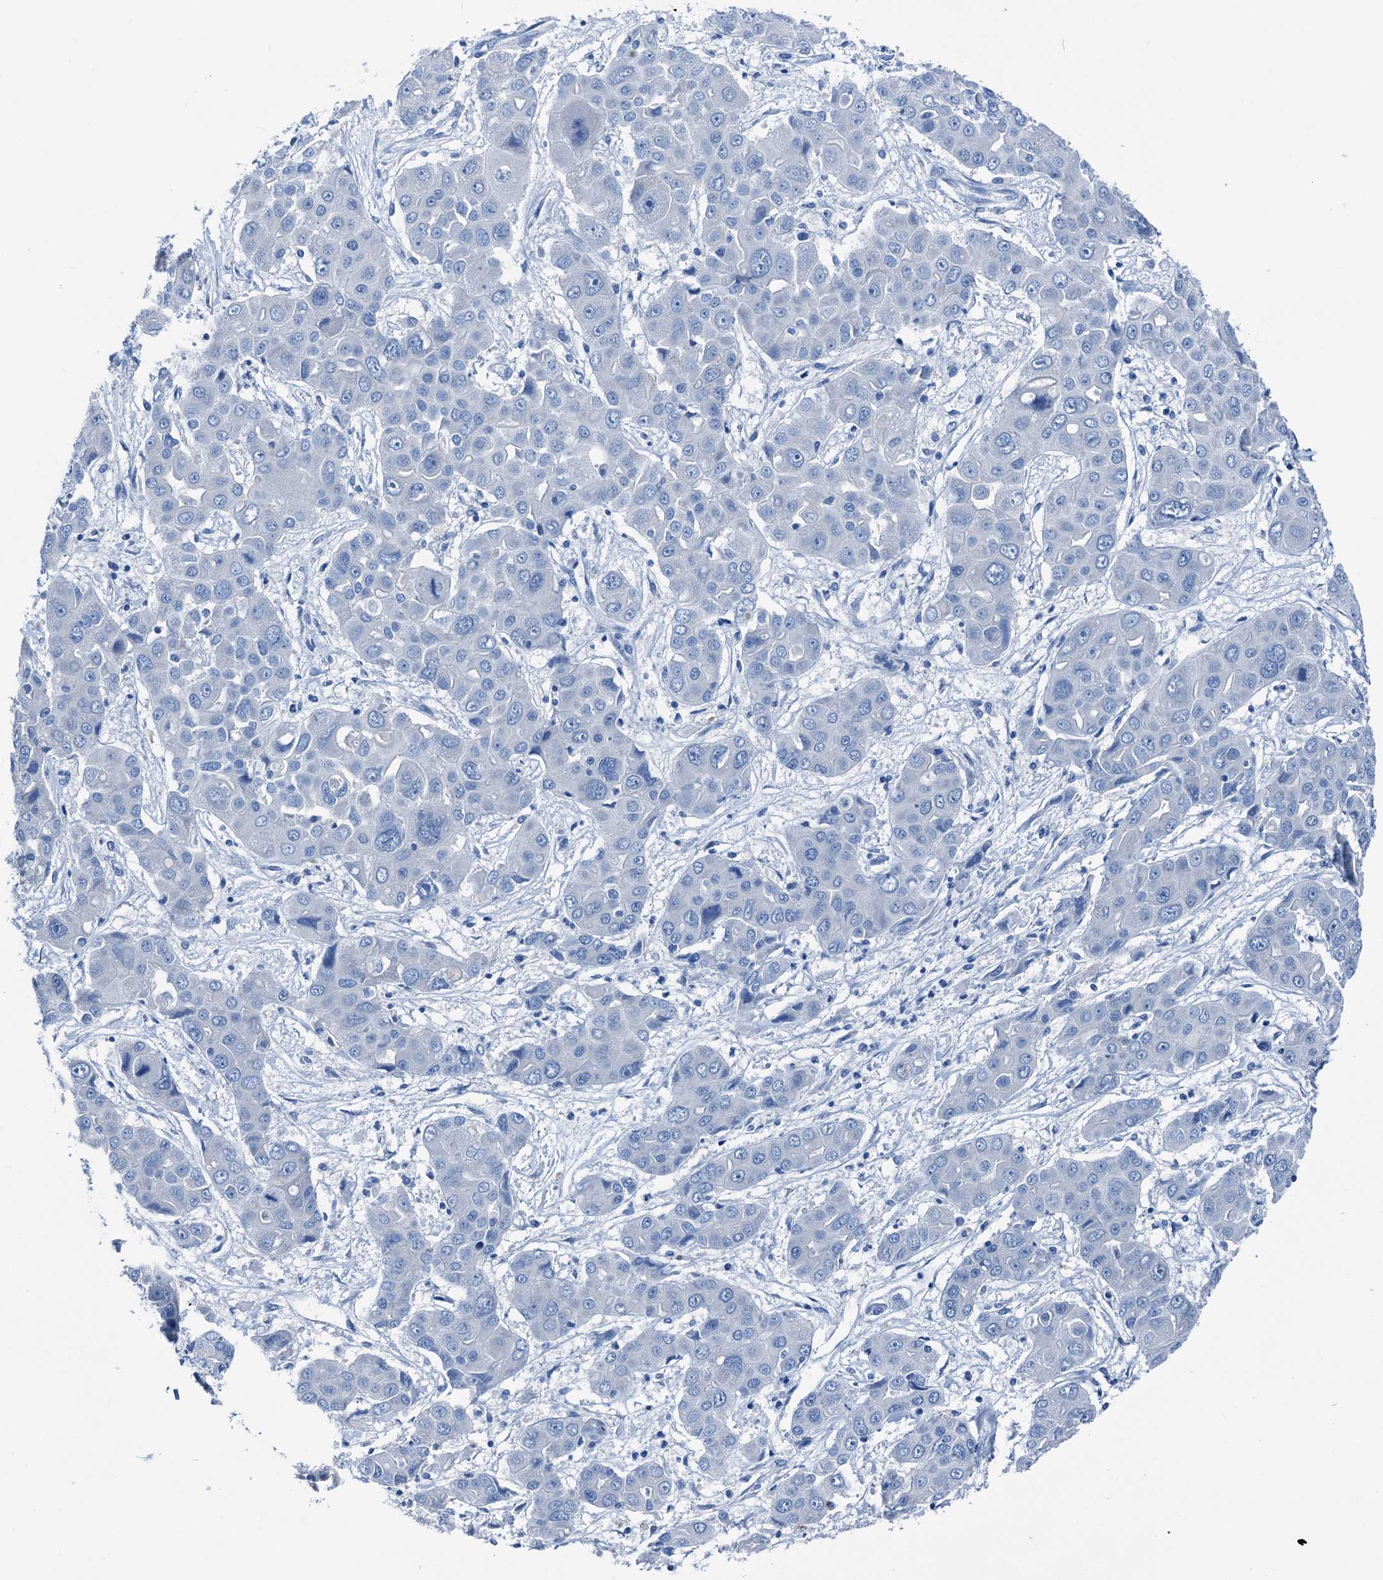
{"staining": {"intensity": "negative", "quantity": "none", "location": "none"}, "tissue": "liver cancer", "cell_type": "Tumor cells", "image_type": "cancer", "snomed": [{"axis": "morphology", "description": "Cholangiocarcinoma"}, {"axis": "topography", "description": "Liver"}], "caption": "This image is of liver cancer (cholangiocarcinoma) stained with IHC to label a protein in brown with the nuclei are counter-stained blue. There is no staining in tumor cells.", "gene": "CBLN3", "patient": {"sex": "male", "age": 67}}